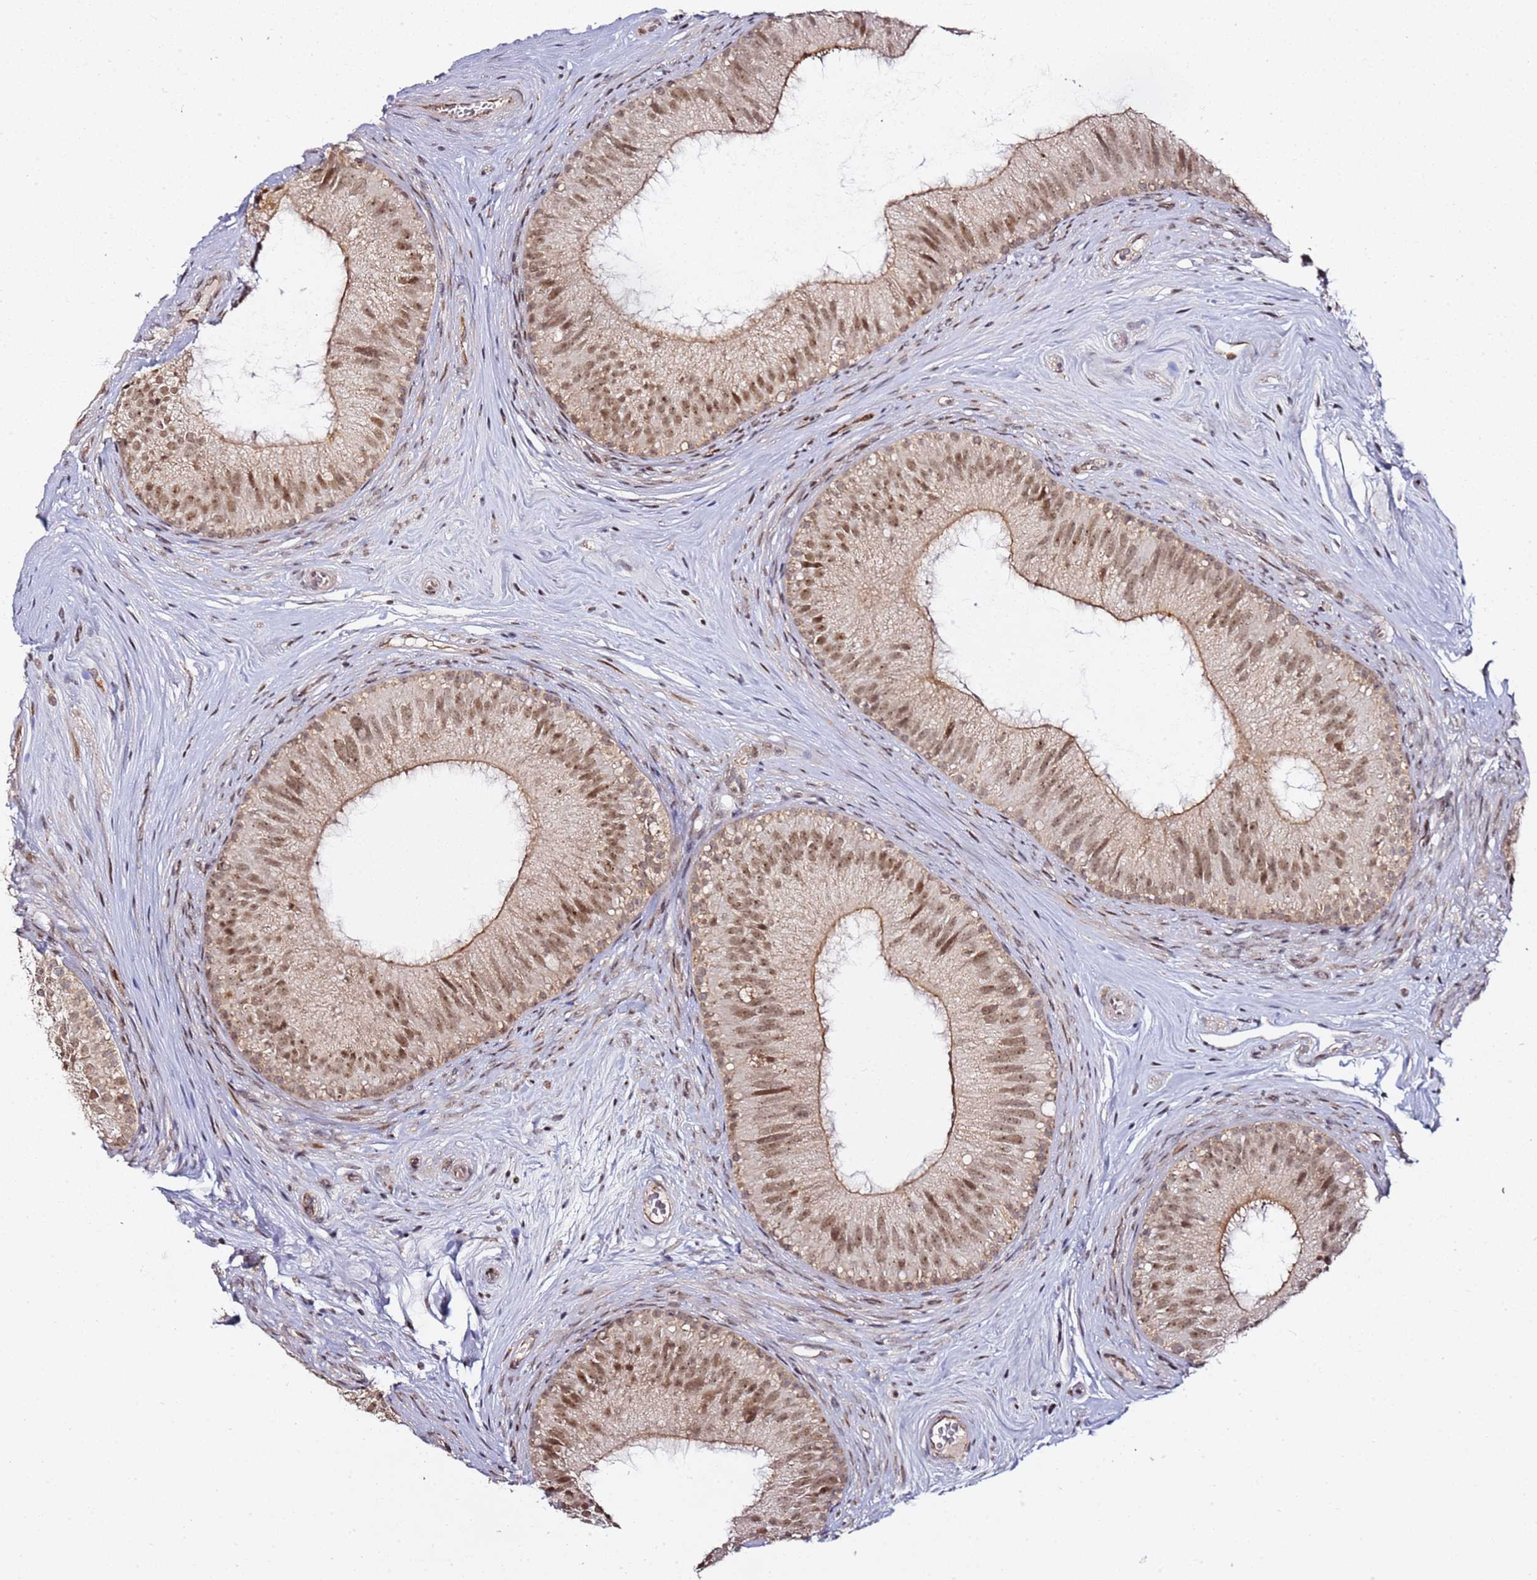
{"staining": {"intensity": "moderate", "quantity": ">75%", "location": "cytoplasmic/membranous,nuclear"}, "tissue": "epididymis", "cell_type": "Glandular cells", "image_type": "normal", "snomed": [{"axis": "morphology", "description": "Normal tissue, NOS"}, {"axis": "topography", "description": "Epididymis"}], "caption": "Moderate cytoplasmic/membranous,nuclear staining for a protein is identified in approximately >75% of glandular cells of benign epididymis using IHC.", "gene": "TP53AIP1", "patient": {"sex": "male", "age": 34}}